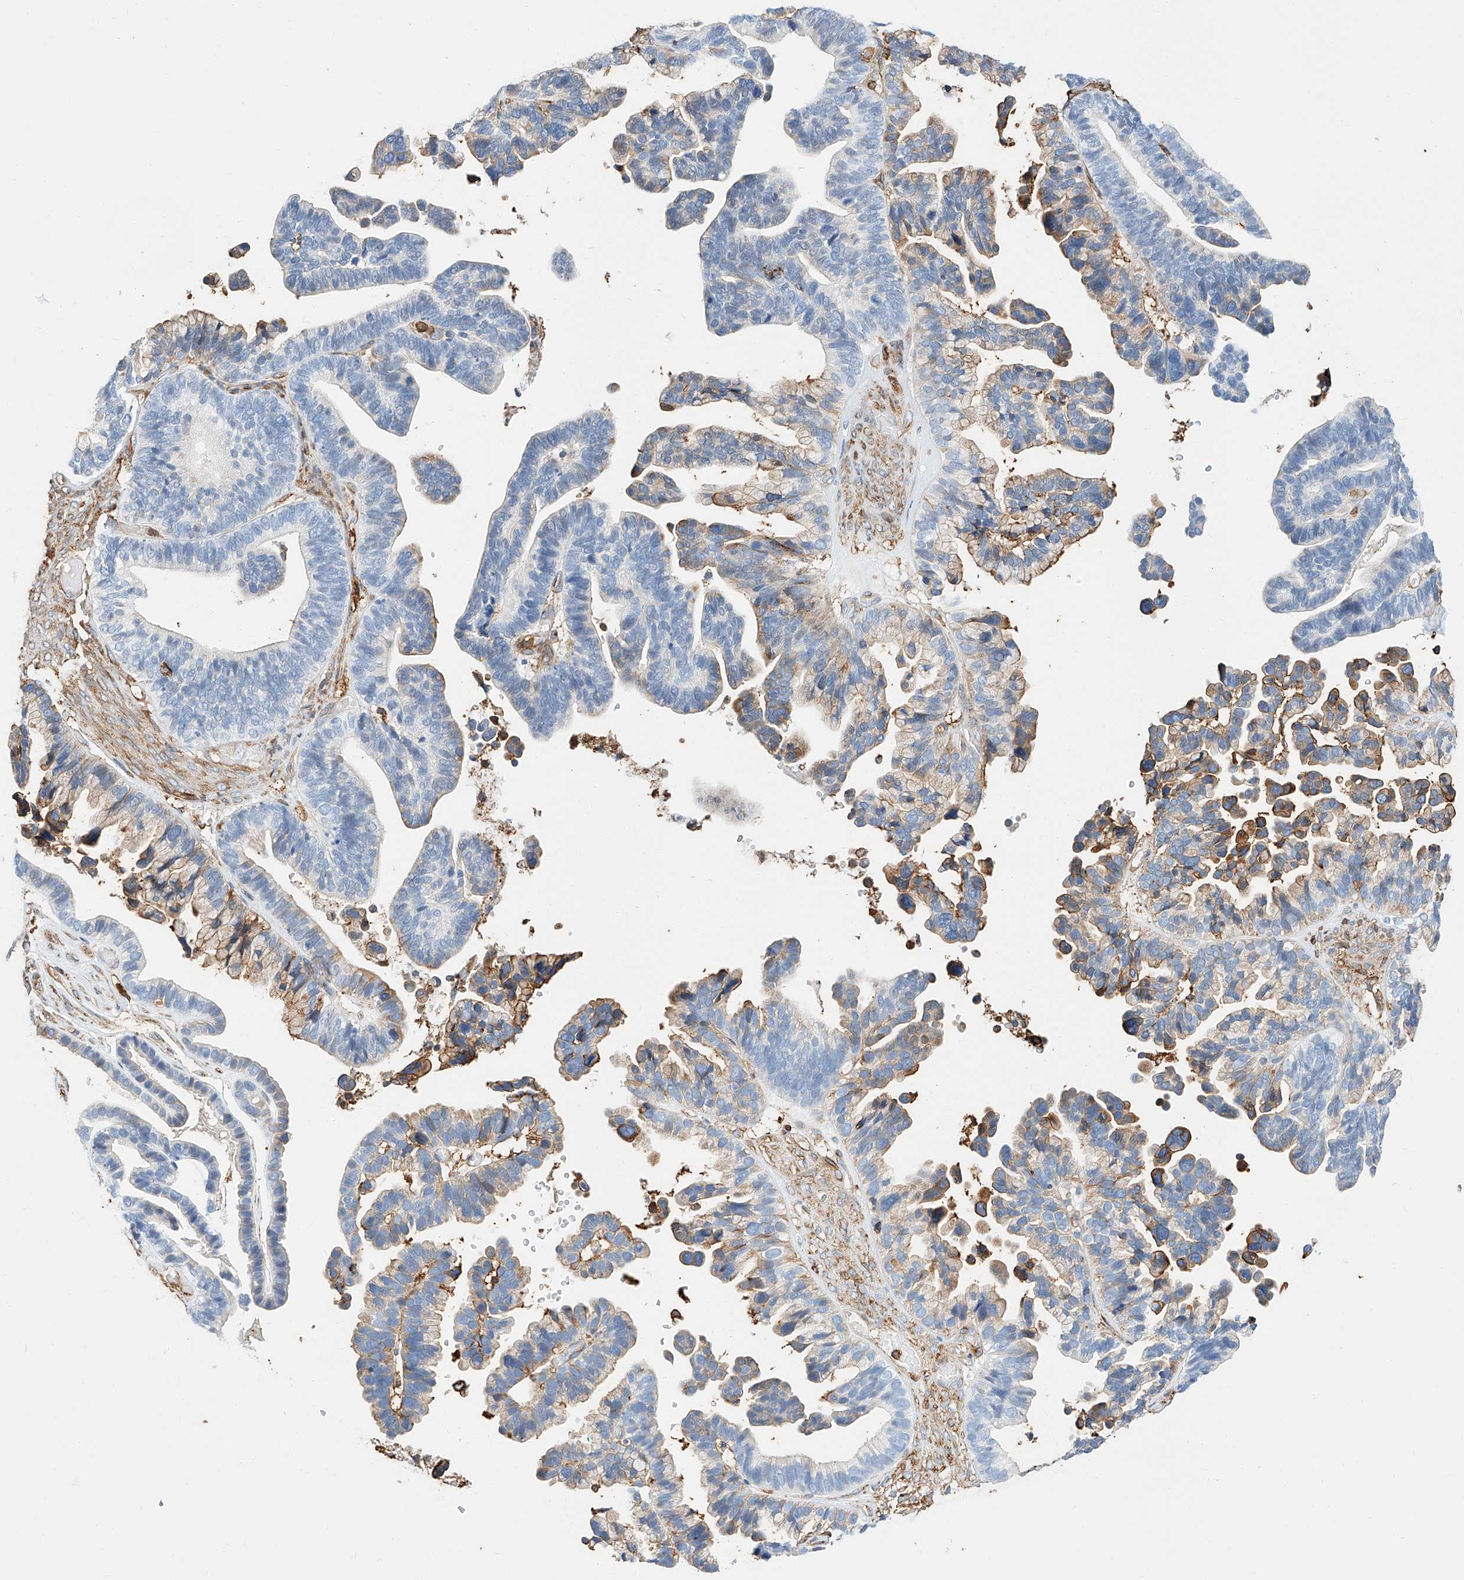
{"staining": {"intensity": "moderate", "quantity": "<25%", "location": "cytoplasmic/membranous"}, "tissue": "ovarian cancer", "cell_type": "Tumor cells", "image_type": "cancer", "snomed": [{"axis": "morphology", "description": "Cystadenocarcinoma, serous, NOS"}, {"axis": "topography", "description": "Ovary"}], "caption": "Human ovarian cancer (serous cystadenocarcinoma) stained with a protein marker displays moderate staining in tumor cells.", "gene": "WFS1", "patient": {"sex": "female", "age": 56}}